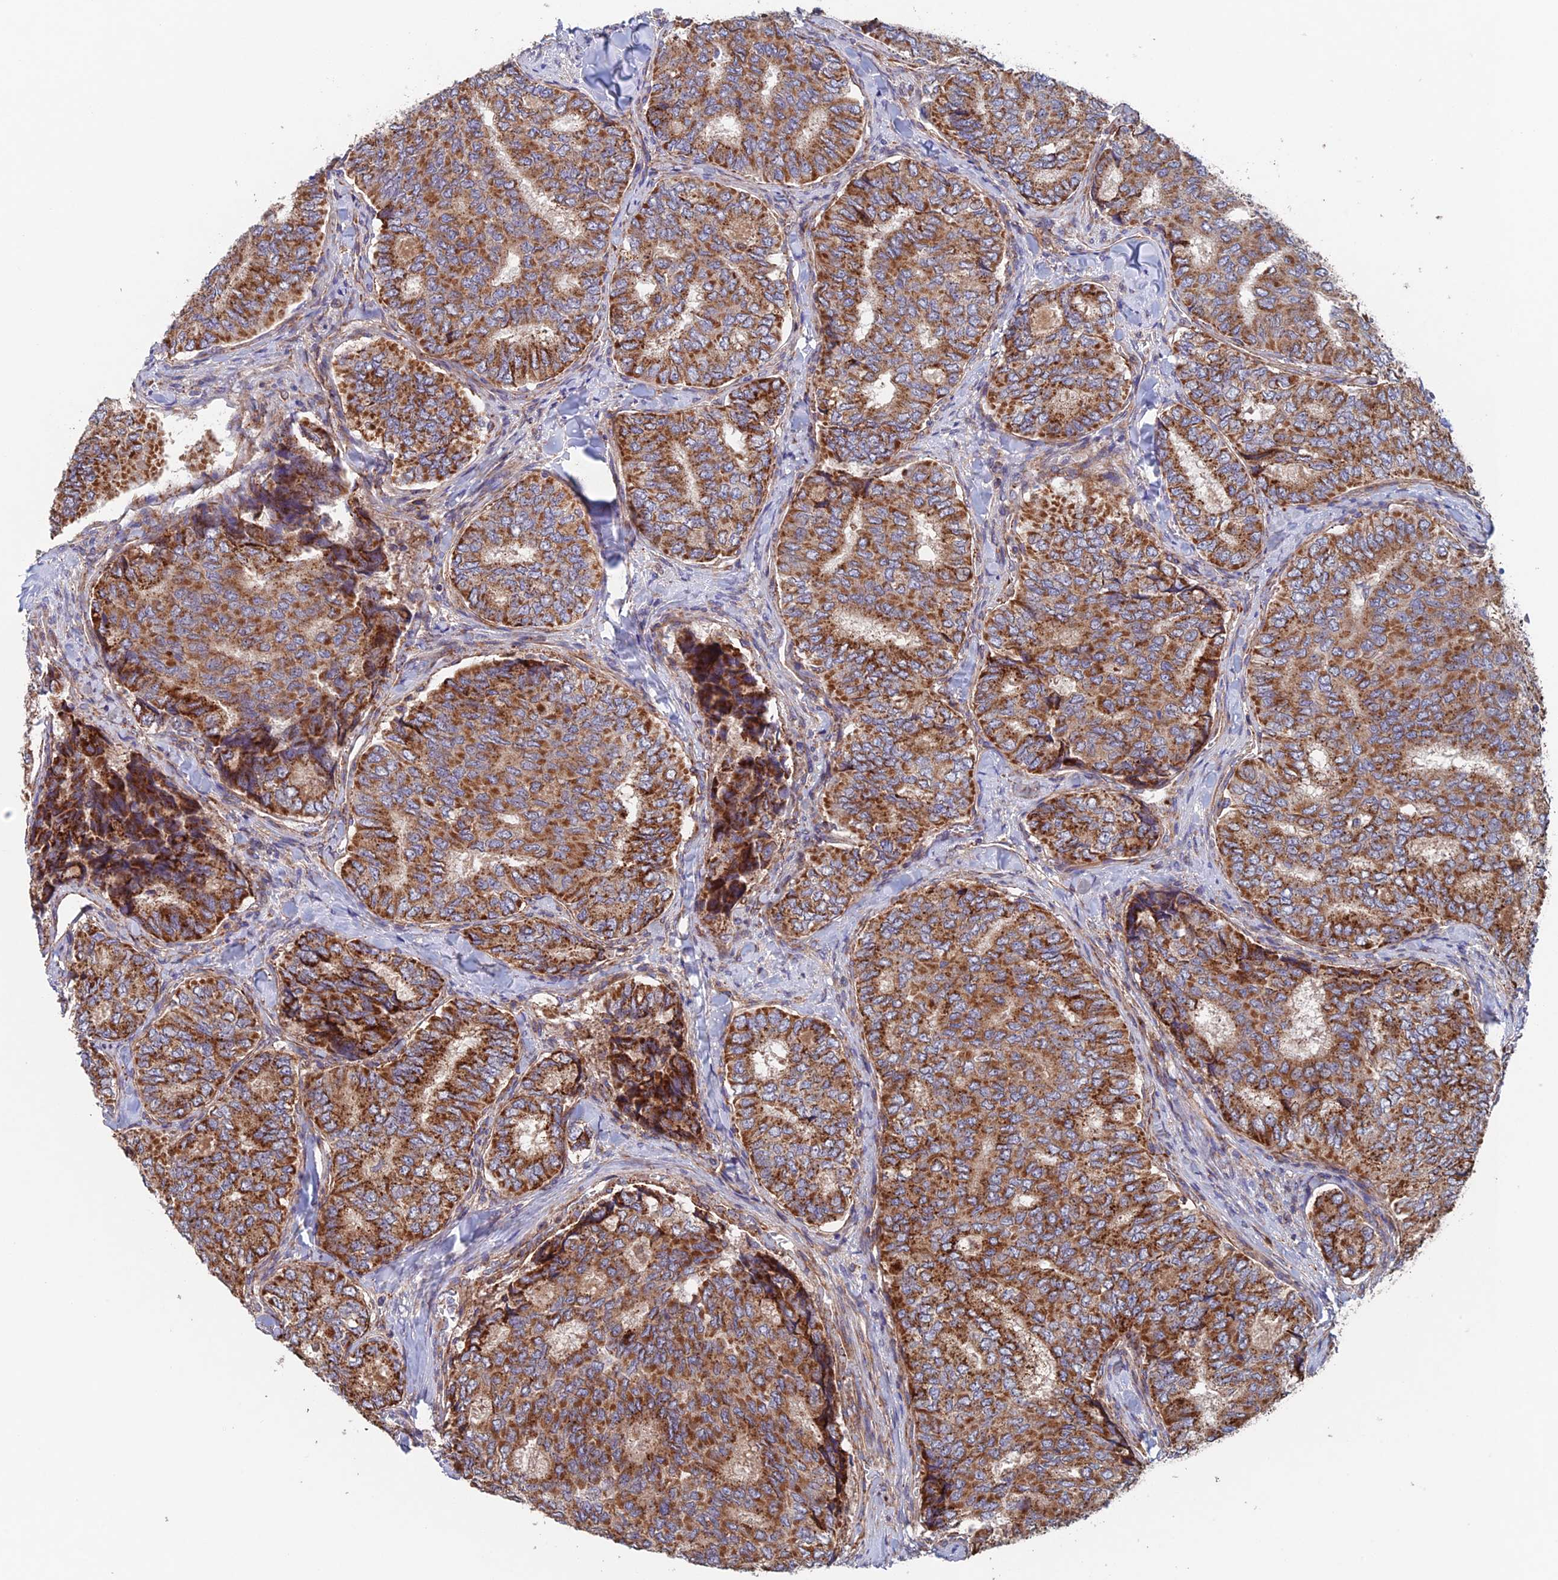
{"staining": {"intensity": "strong", "quantity": ">75%", "location": "cytoplasmic/membranous"}, "tissue": "thyroid cancer", "cell_type": "Tumor cells", "image_type": "cancer", "snomed": [{"axis": "morphology", "description": "Papillary adenocarcinoma, NOS"}, {"axis": "topography", "description": "Thyroid gland"}], "caption": "A photomicrograph of thyroid papillary adenocarcinoma stained for a protein displays strong cytoplasmic/membranous brown staining in tumor cells. The protein is shown in brown color, while the nuclei are stained blue.", "gene": "MRPL1", "patient": {"sex": "female", "age": 35}}